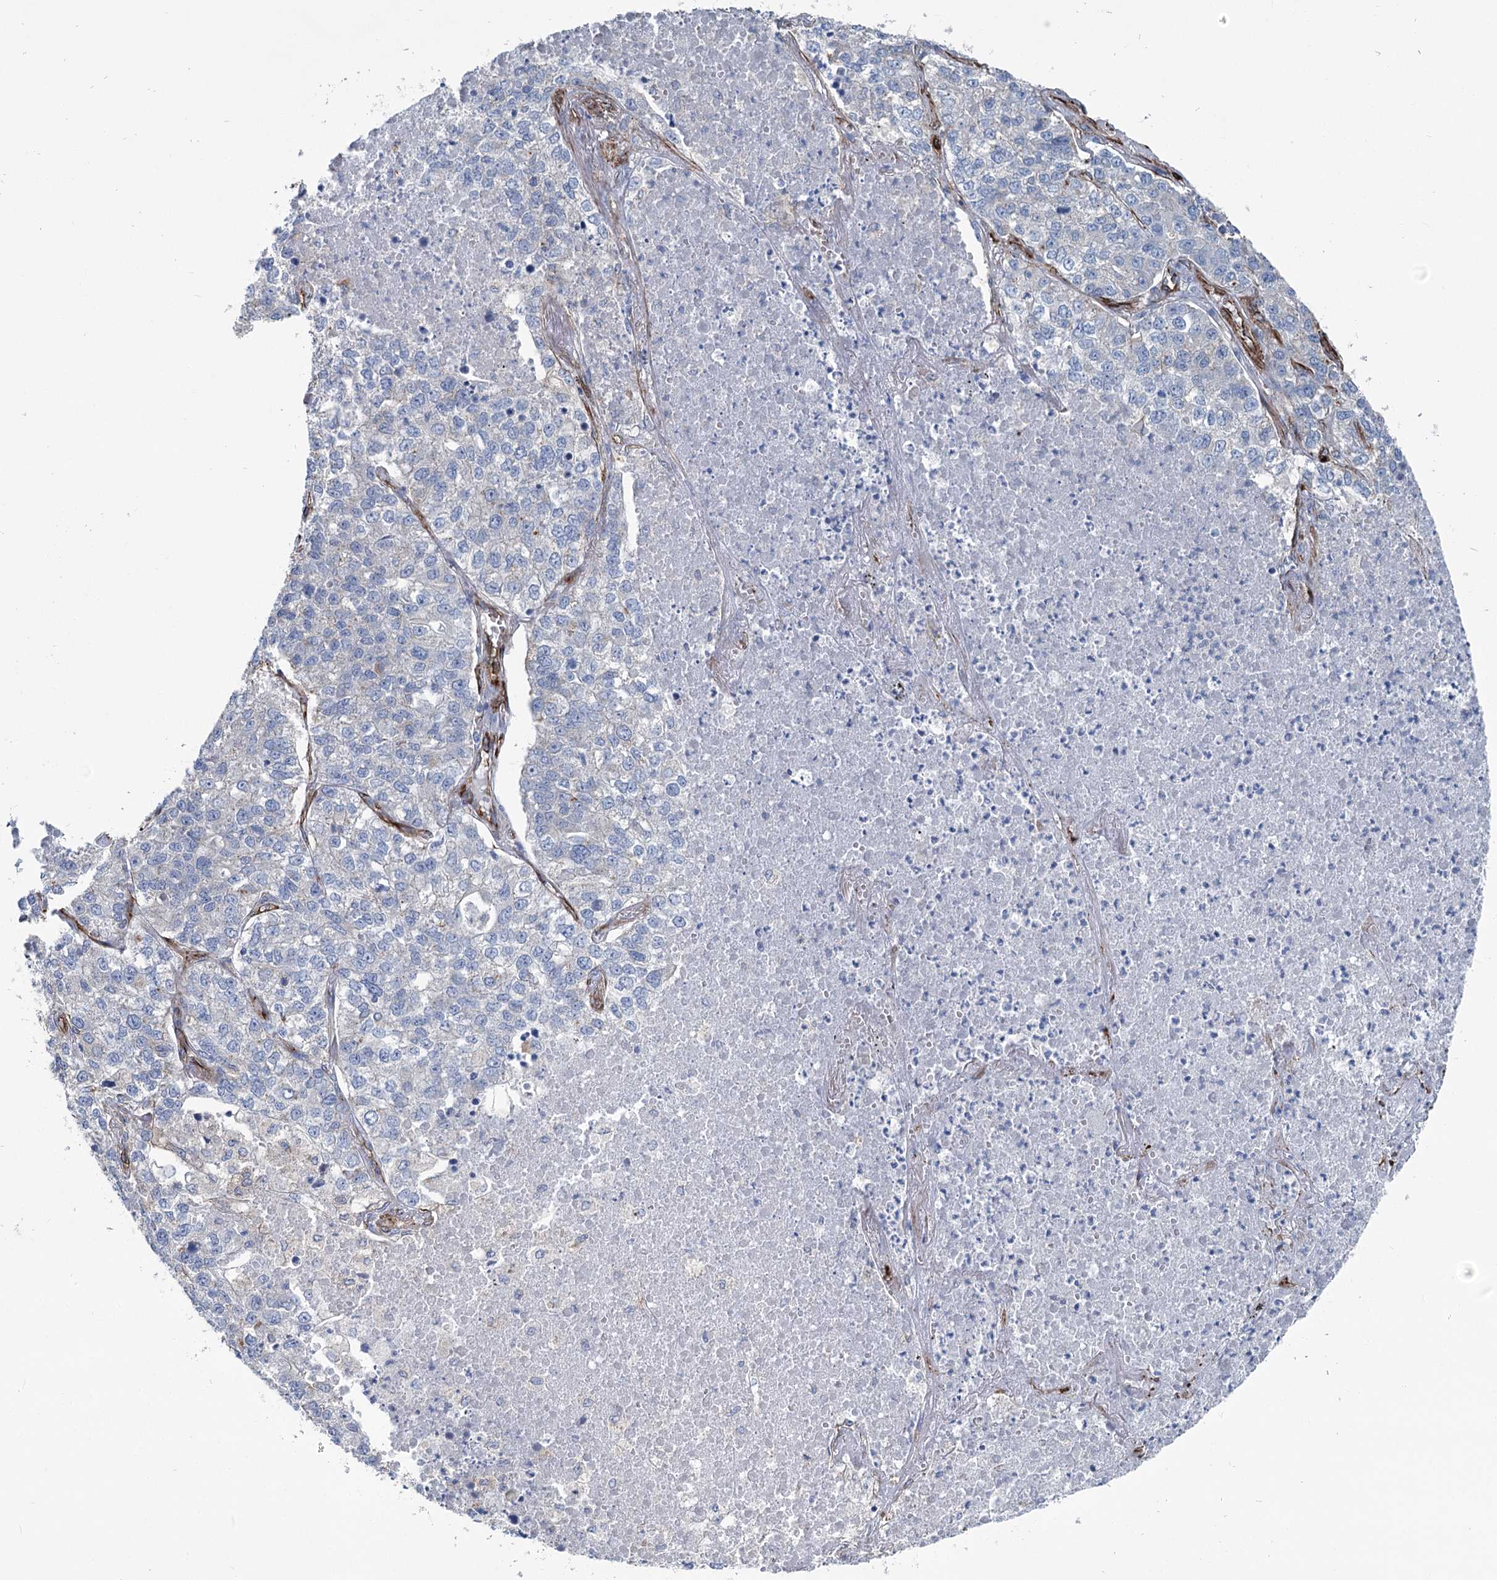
{"staining": {"intensity": "negative", "quantity": "none", "location": "none"}, "tissue": "lung cancer", "cell_type": "Tumor cells", "image_type": "cancer", "snomed": [{"axis": "morphology", "description": "Adenocarcinoma, NOS"}, {"axis": "topography", "description": "Lung"}], "caption": "Immunohistochemical staining of human lung adenocarcinoma exhibits no significant expression in tumor cells. (DAB (3,3'-diaminobenzidine) immunohistochemistry visualized using brightfield microscopy, high magnification).", "gene": "IQSEC1", "patient": {"sex": "male", "age": 49}}